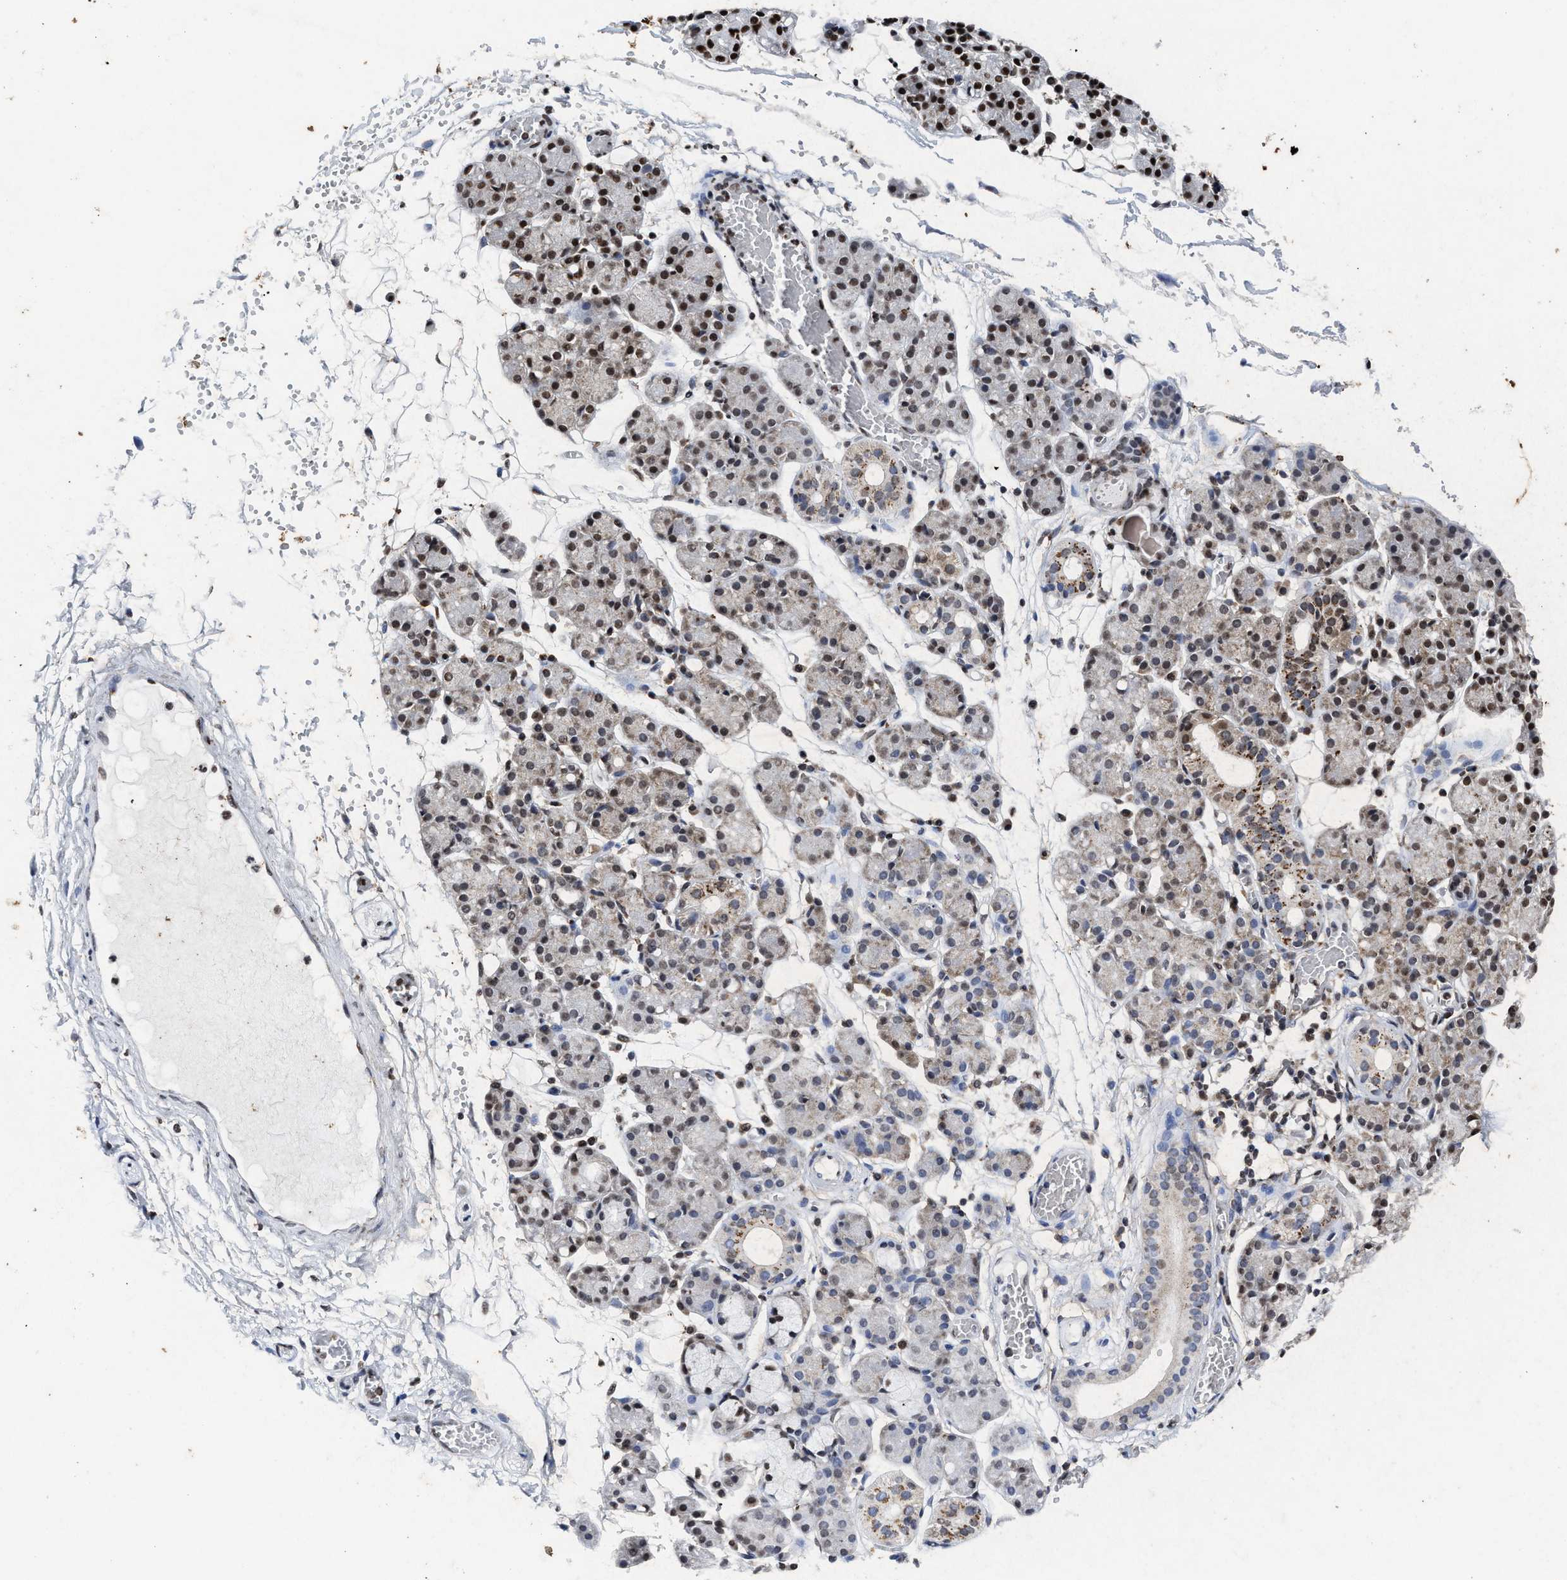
{"staining": {"intensity": "strong", "quantity": ">75%", "location": "nuclear"}, "tissue": "salivary gland", "cell_type": "Glandular cells", "image_type": "normal", "snomed": [{"axis": "morphology", "description": "Normal tissue, NOS"}, {"axis": "topography", "description": "Salivary gland"}], "caption": "Protein positivity by IHC shows strong nuclear positivity in about >75% of glandular cells in normal salivary gland. The staining was performed using DAB to visualize the protein expression in brown, while the nuclei were stained in blue with hematoxylin (Magnification: 20x).", "gene": "ALYREF", "patient": {"sex": "male", "age": 63}}